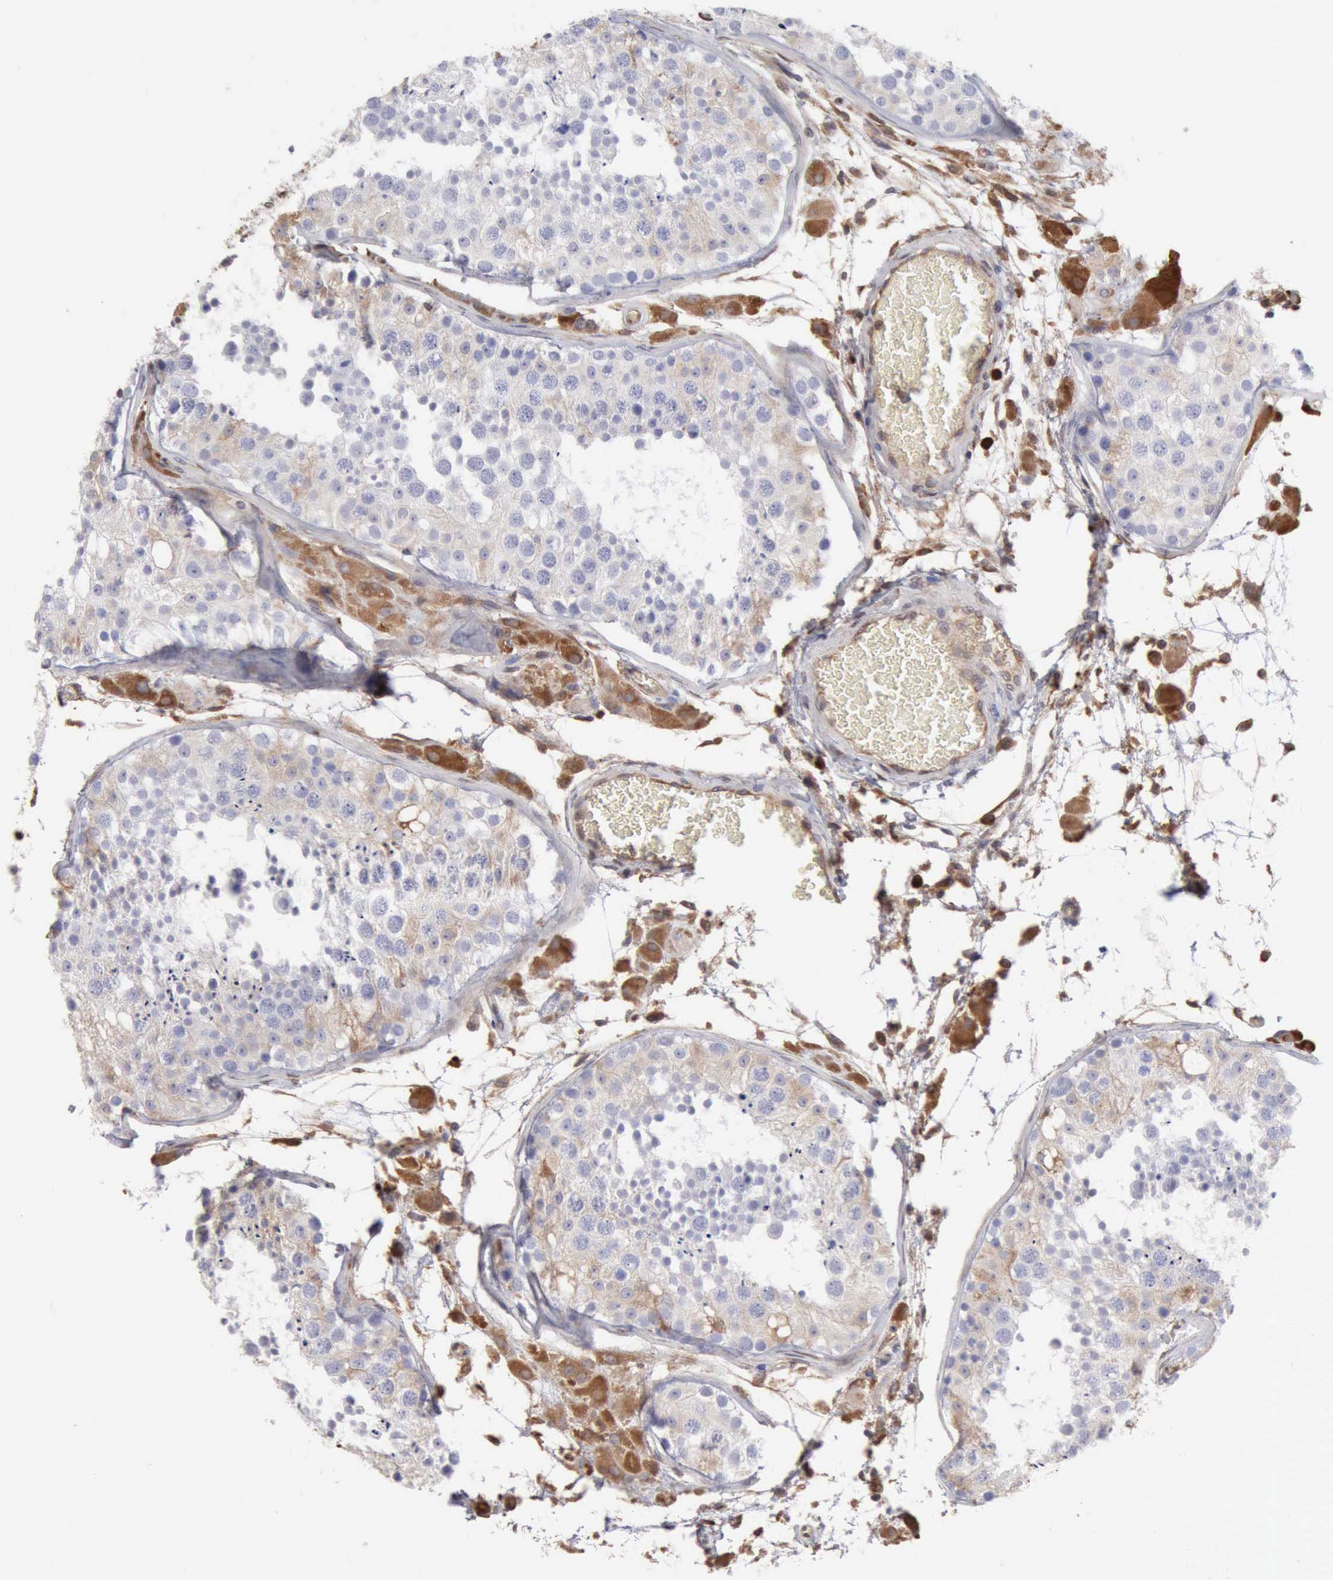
{"staining": {"intensity": "weak", "quantity": "25%-75%", "location": "cytoplasmic/membranous"}, "tissue": "testis", "cell_type": "Cells in seminiferous ducts", "image_type": "normal", "snomed": [{"axis": "morphology", "description": "Normal tissue, NOS"}, {"axis": "topography", "description": "Testis"}], "caption": "Protein positivity by IHC reveals weak cytoplasmic/membranous staining in about 25%-75% of cells in seminiferous ducts in benign testis.", "gene": "APOL2", "patient": {"sex": "male", "age": 26}}